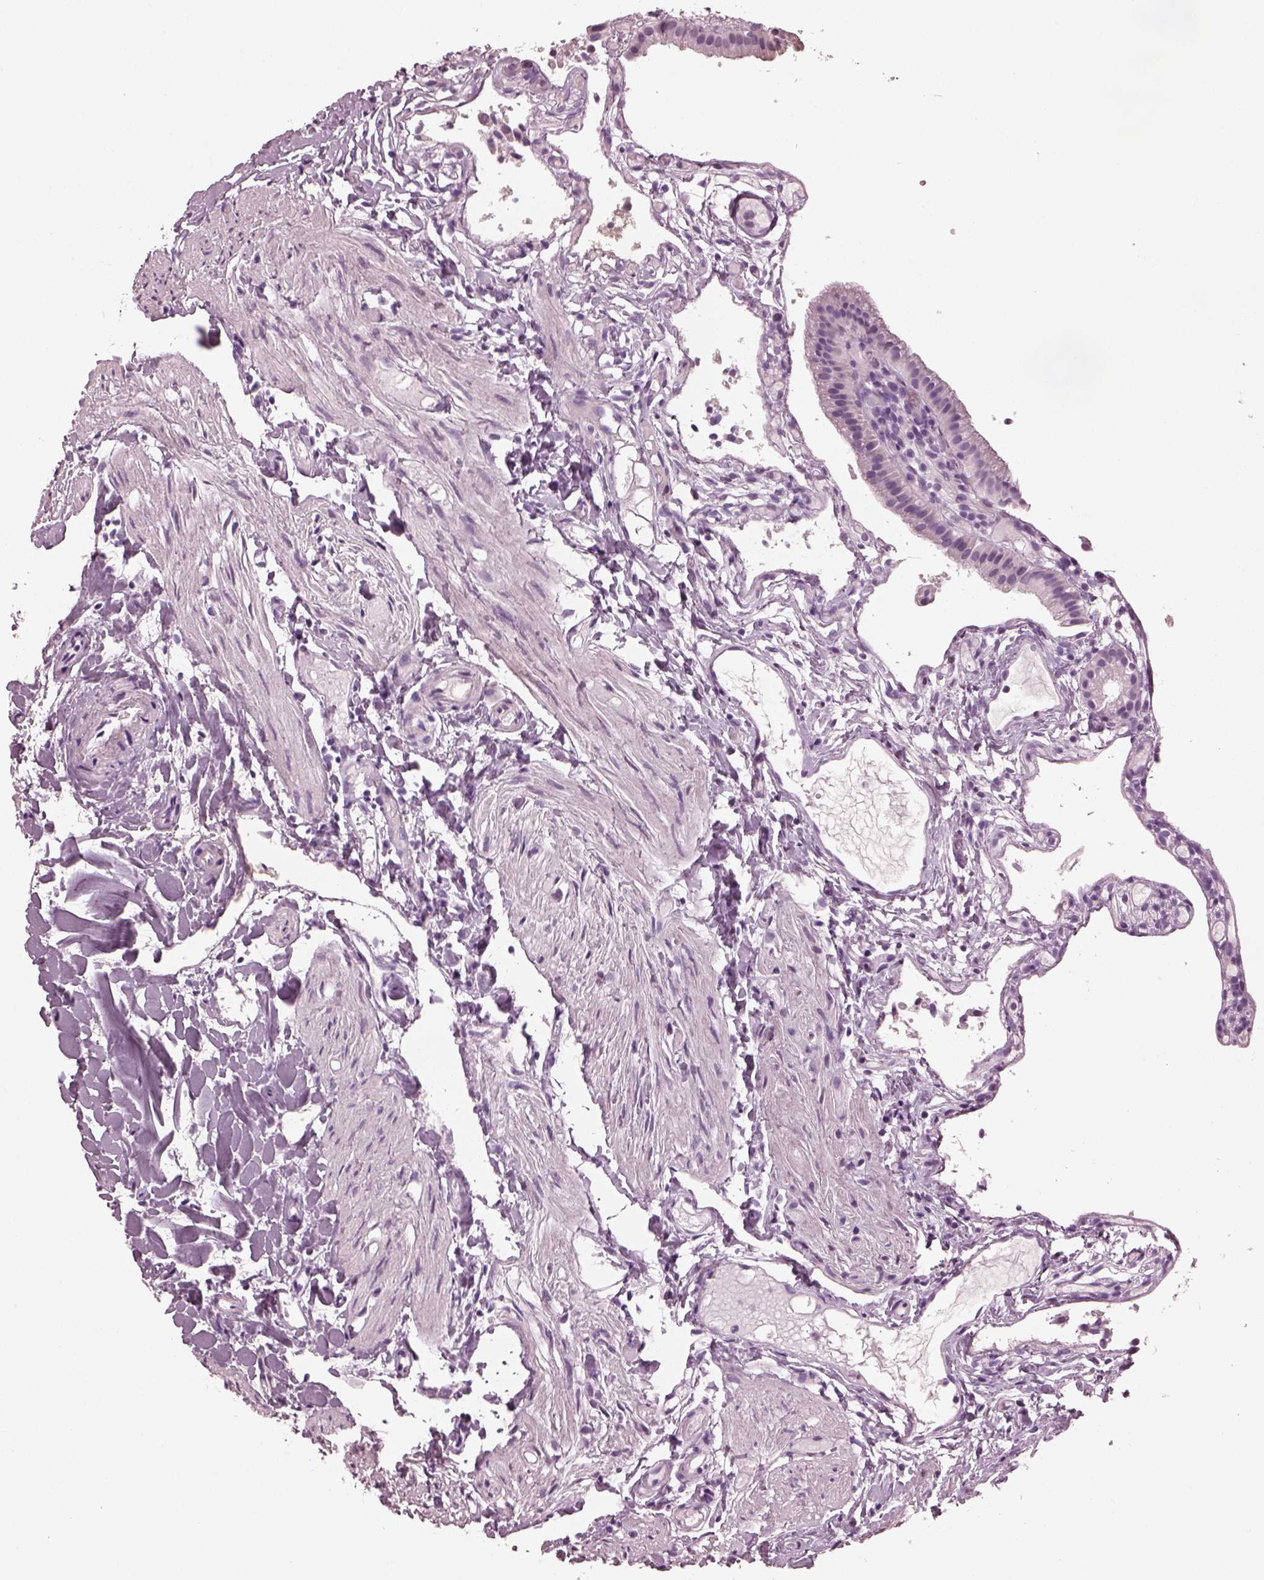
{"staining": {"intensity": "negative", "quantity": "none", "location": "none"}, "tissue": "gallbladder", "cell_type": "Glandular cells", "image_type": "normal", "snomed": [{"axis": "morphology", "description": "Normal tissue, NOS"}, {"axis": "topography", "description": "Gallbladder"}], "caption": "Glandular cells show no significant staining in unremarkable gallbladder. Nuclei are stained in blue.", "gene": "SLC6A17", "patient": {"sex": "female", "age": 47}}